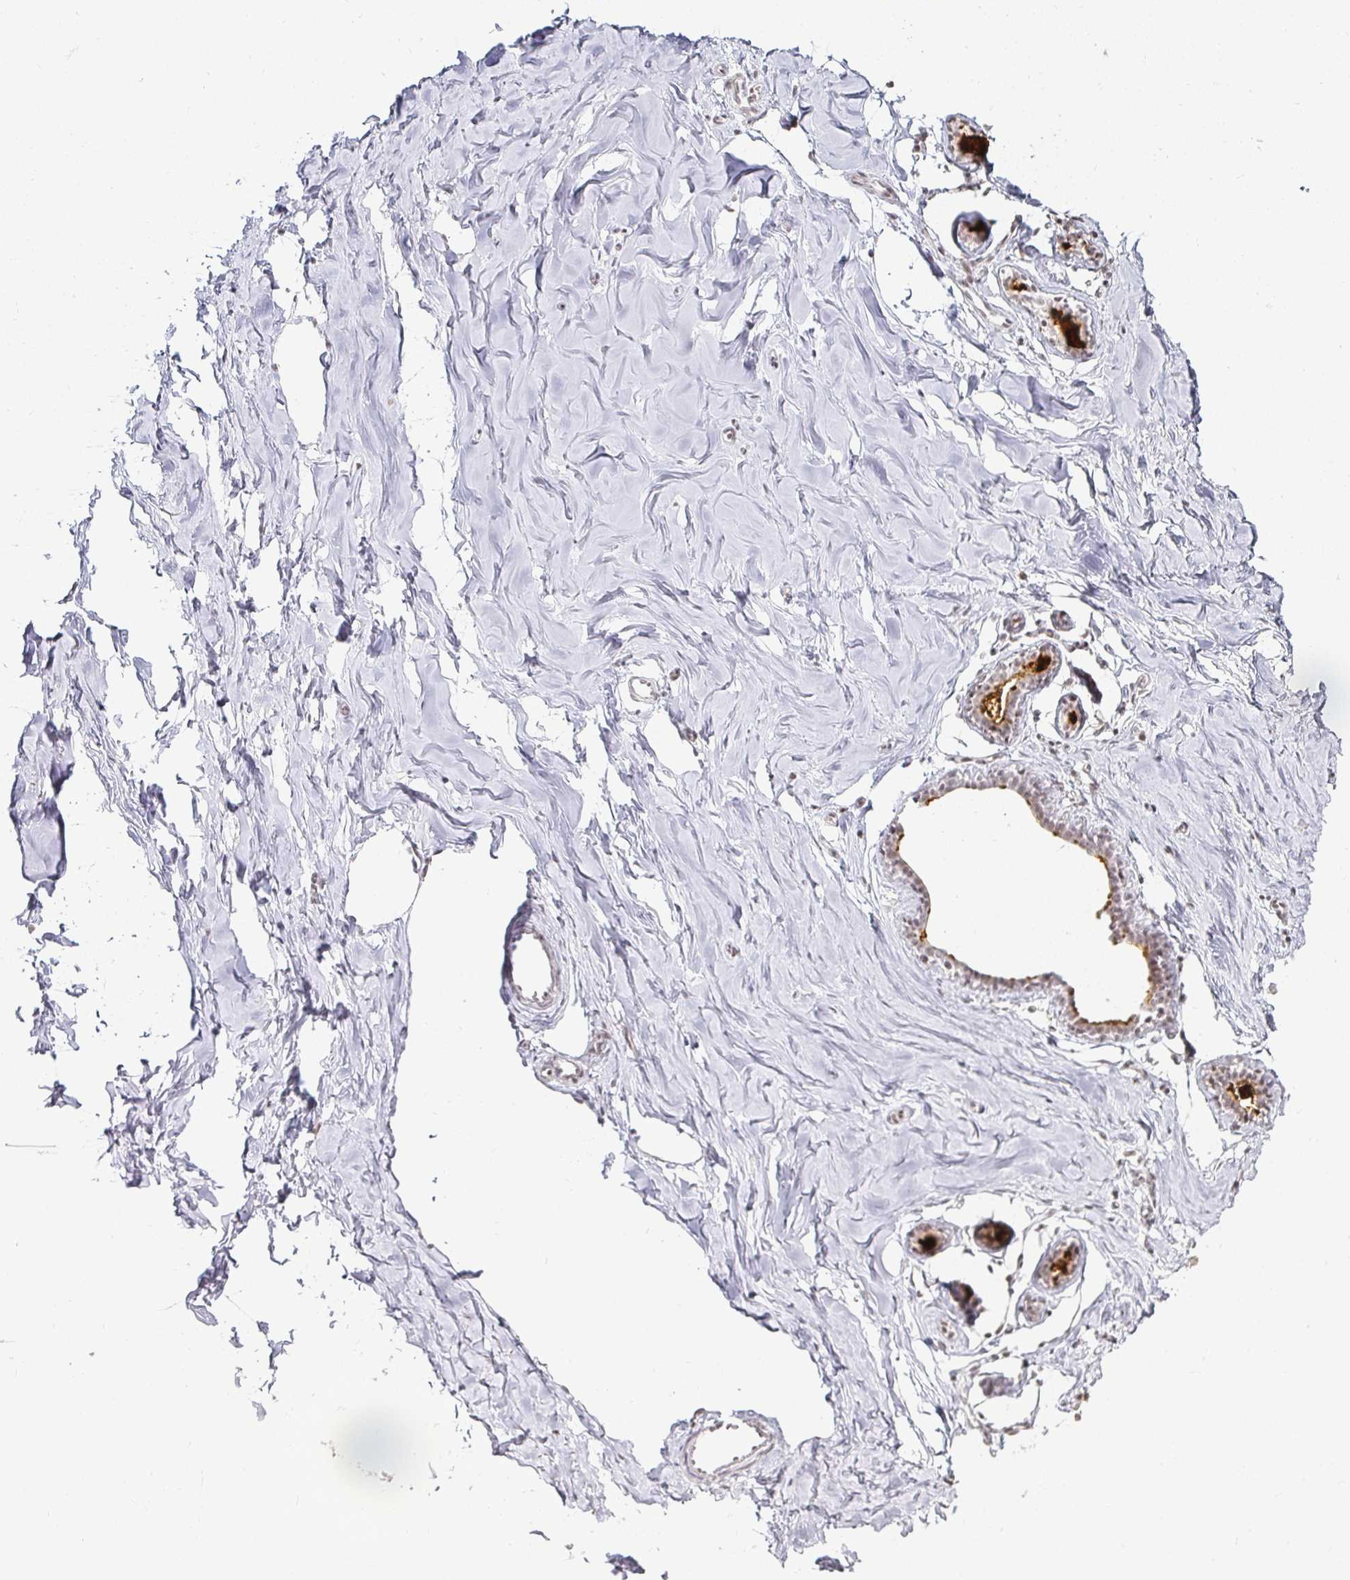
{"staining": {"intensity": "negative", "quantity": "none", "location": "none"}, "tissue": "breast", "cell_type": "Adipocytes", "image_type": "normal", "snomed": [{"axis": "morphology", "description": "Normal tissue, NOS"}, {"axis": "topography", "description": "Breast"}], "caption": "The IHC image has no significant staining in adipocytes of breast. Brightfield microscopy of IHC stained with DAB (brown) and hematoxylin (blue), captured at high magnification.", "gene": "ACAN", "patient": {"sex": "female", "age": 23}}